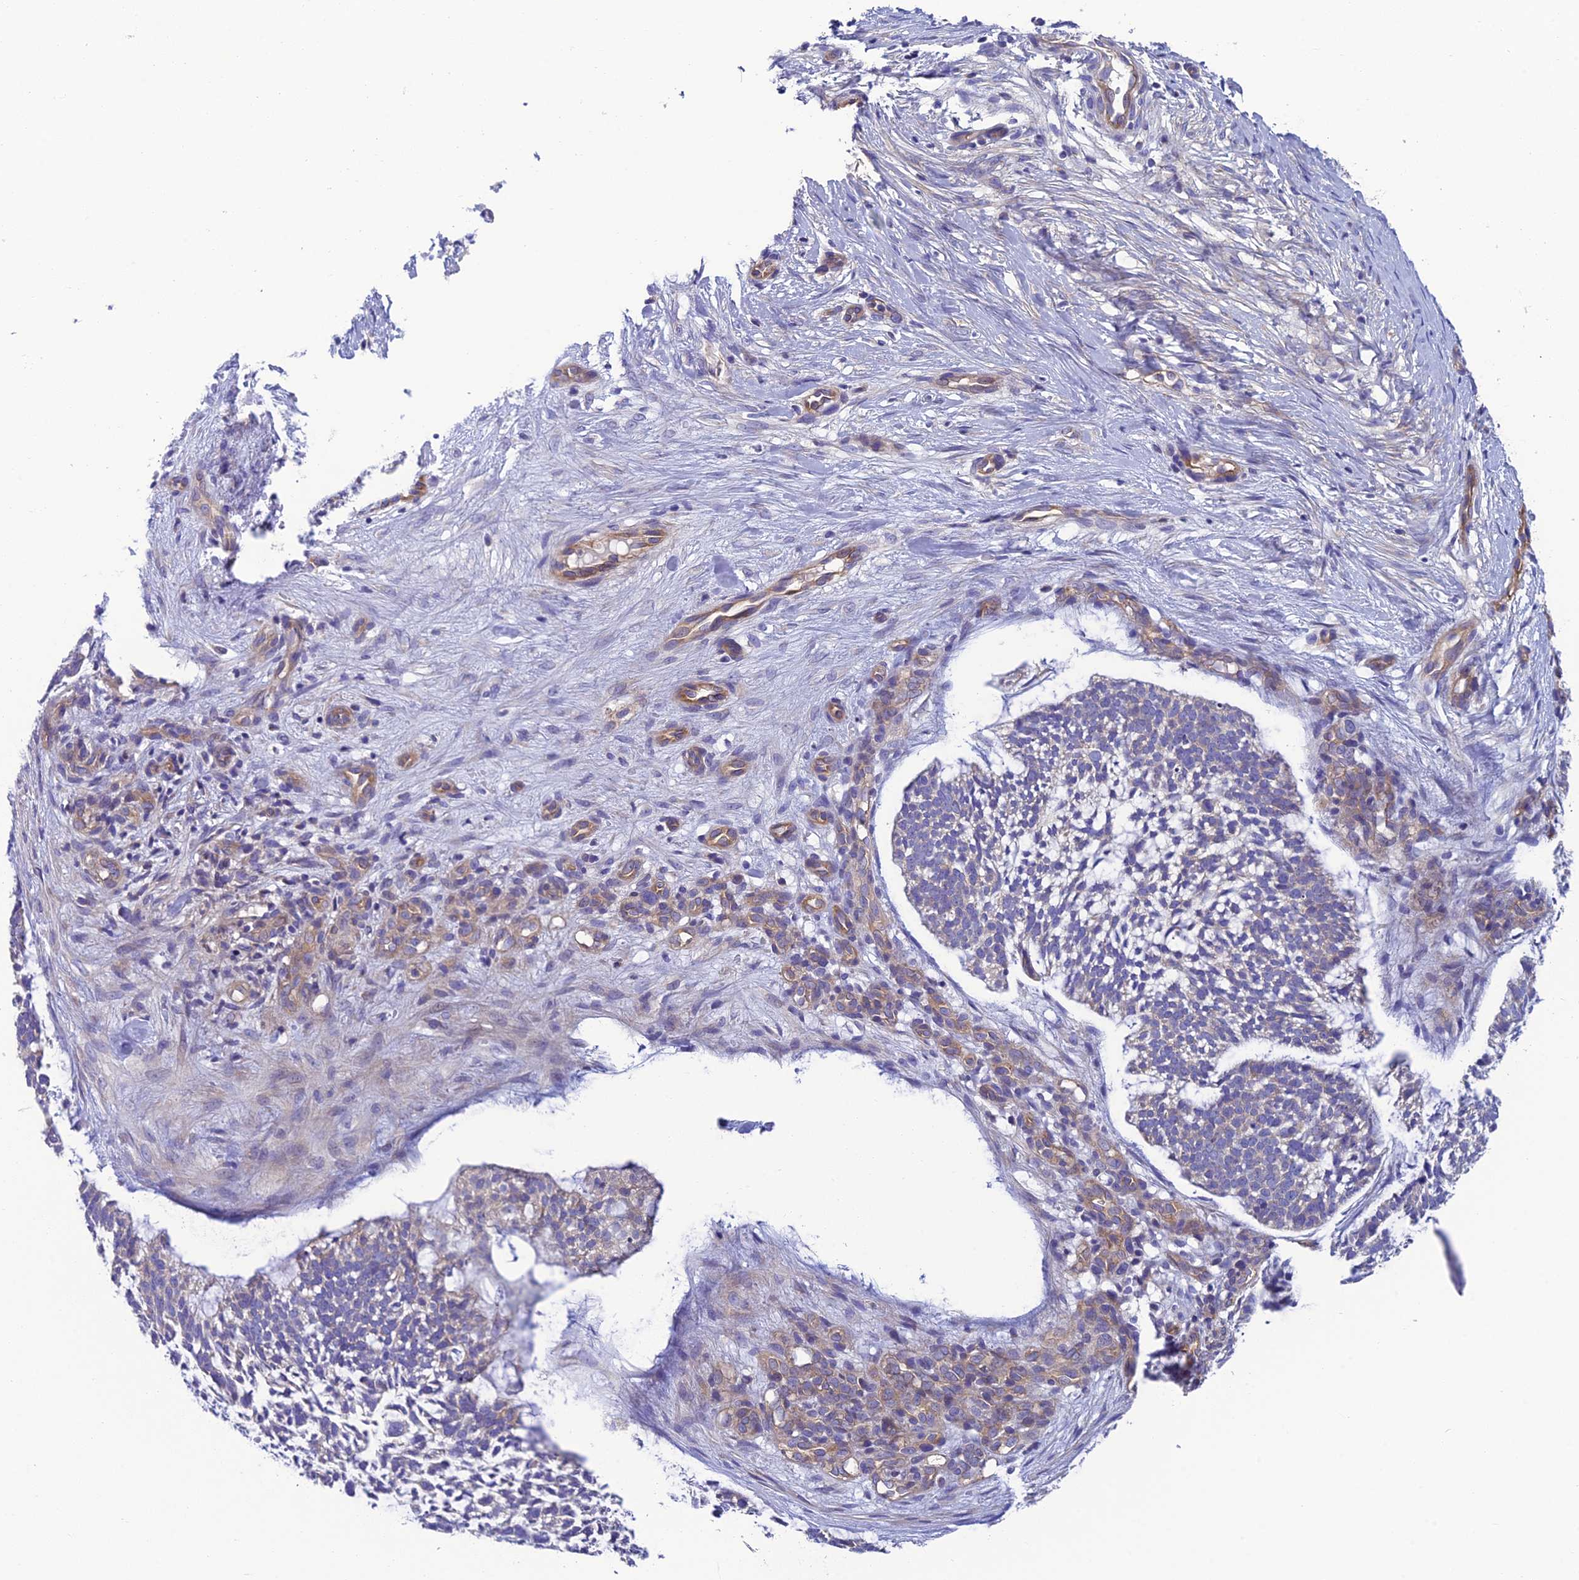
{"staining": {"intensity": "negative", "quantity": "none", "location": "none"}, "tissue": "skin cancer", "cell_type": "Tumor cells", "image_type": "cancer", "snomed": [{"axis": "morphology", "description": "Basal cell carcinoma"}, {"axis": "topography", "description": "Skin"}], "caption": "DAB (3,3'-diaminobenzidine) immunohistochemical staining of human skin cancer (basal cell carcinoma) reveals no significant positivity in tumor cells. (Brightfield microscopy of DAB (3,3'-diaminobenzidine) immunohistochemistry (IHC) at high magnification).", "gene": "PPFIA3", "patient": {"sex": "male", "age": 88}}